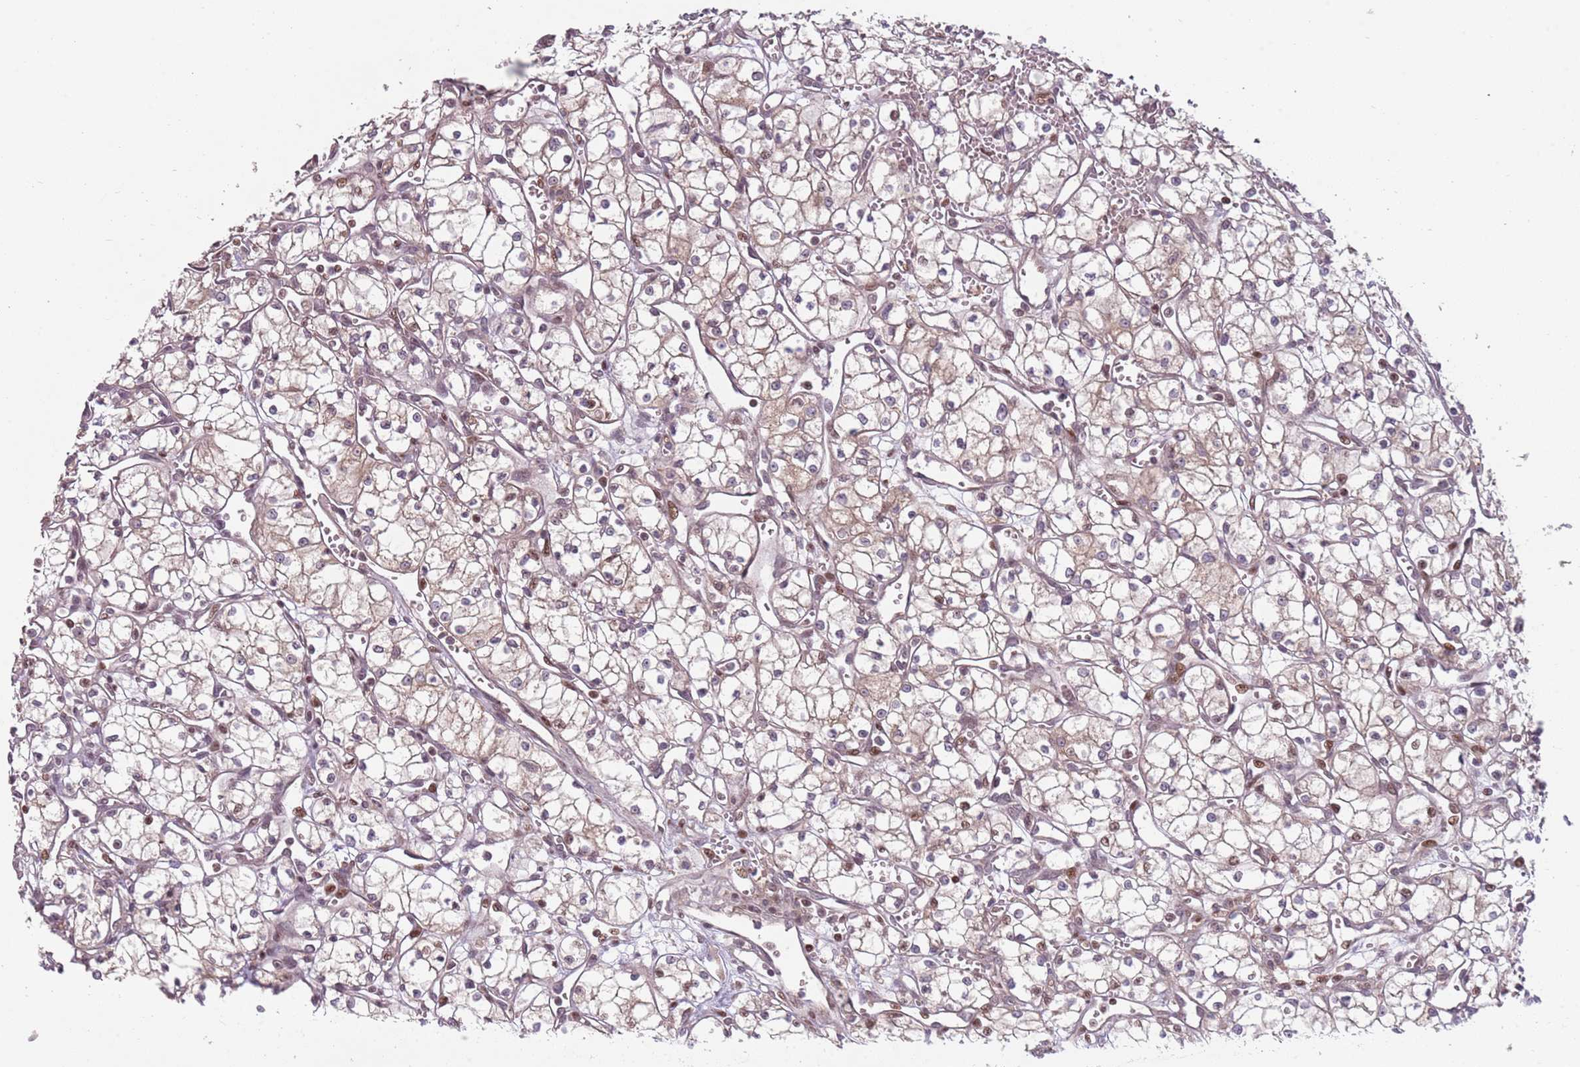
{"staining": {"intensity": "weak", "quantity": ">75%", "location": "cytoplasmic/membranous,nuclear"}, "tissue": "renal cancer", "cell_type": "Tumor cells", "image_type": "cancer", "snomed": [{"axis": "morphology", "description": "Adenocarcinoma, NOS"}, {"axis": "topography", "description": "Kidney"}], "caption": "This histopathology image demonstrates immunohistochemistry (IHC) staining of human renal adenocarcinoma, with low weak cytoplasmic/membranous and nuclear expression in approximately >75% of tumor cells.", "gene": "ADGRG1", "patient": {"sex": "male", "age": 59}}